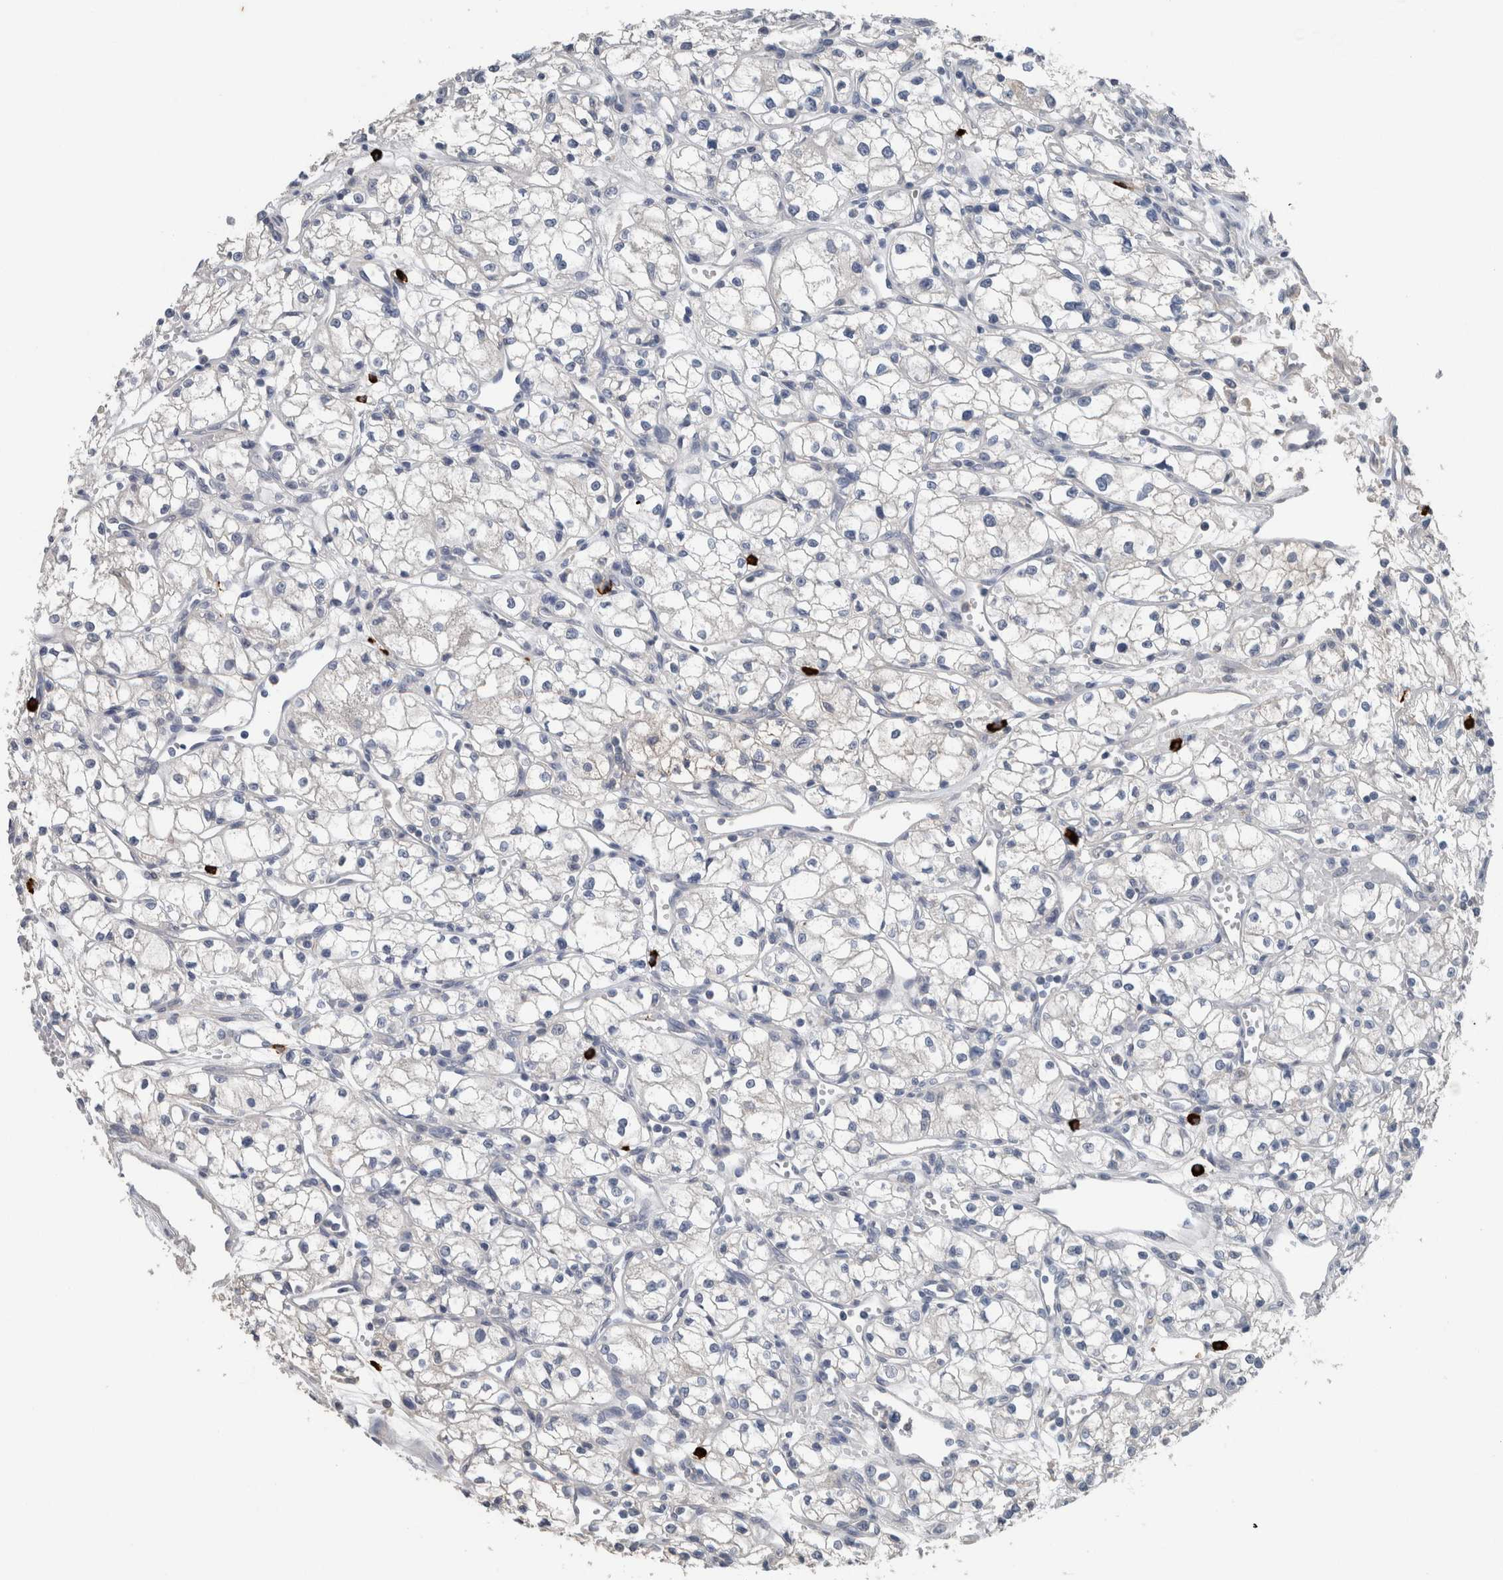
{"staining": {"intensity": "negative", "quantity": "none", "location": "none"}, "tissue": "renal cancer", "cell_type": "Tumor cells", "image_type": "cancer", "snomed": [{"axis": "morphology", "description": "Normal tissue, NOS"}, {"axis": "morphology", "description": "Adenocarcinoma, NOS"}, {"axis": "topography", "description": "Kidney"}], "caption": "Tumor cells show no significant positivity in adenocarcinoma (renal).", "gene": "CRNN", "patient": {"sex": "male", "age": 59}}